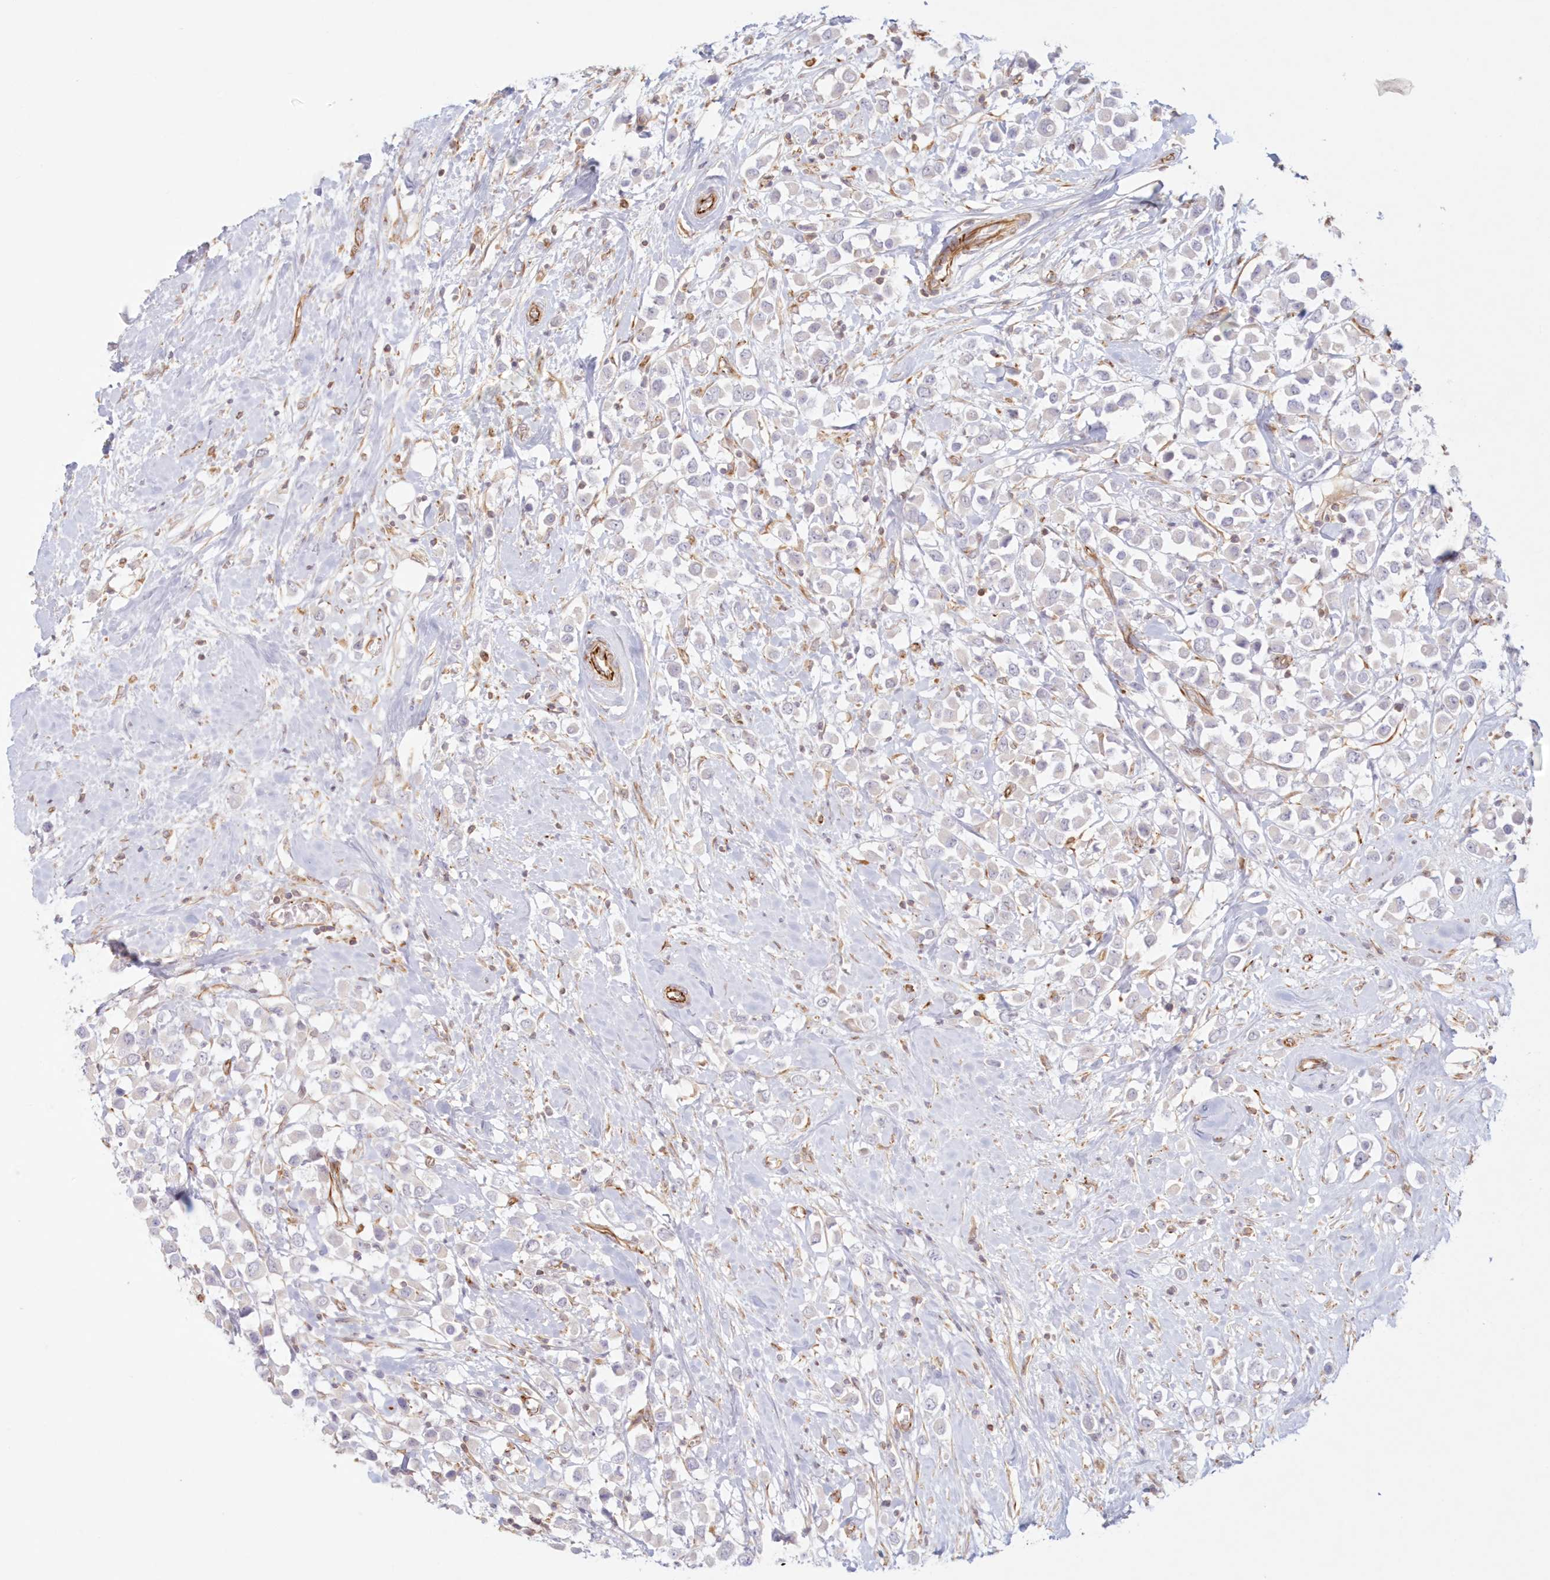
{"staining": {"intensity": "negative", "quantity": "none", "location": "none"}, "tissue": "breast cancer", "cell_type": "Tumor cells", "image_type": "cancer", "snomed": [{"axis": "morphology", "description": "Duct carcinoma"}, {"axis": "topography", "description": "Breast"}], "caption": "Micrograph shows no protein positivity in tumor cells of breast cancer tissue.", "gene": "DMRTB1", "patient": {"sex": "female", "age": 61}}